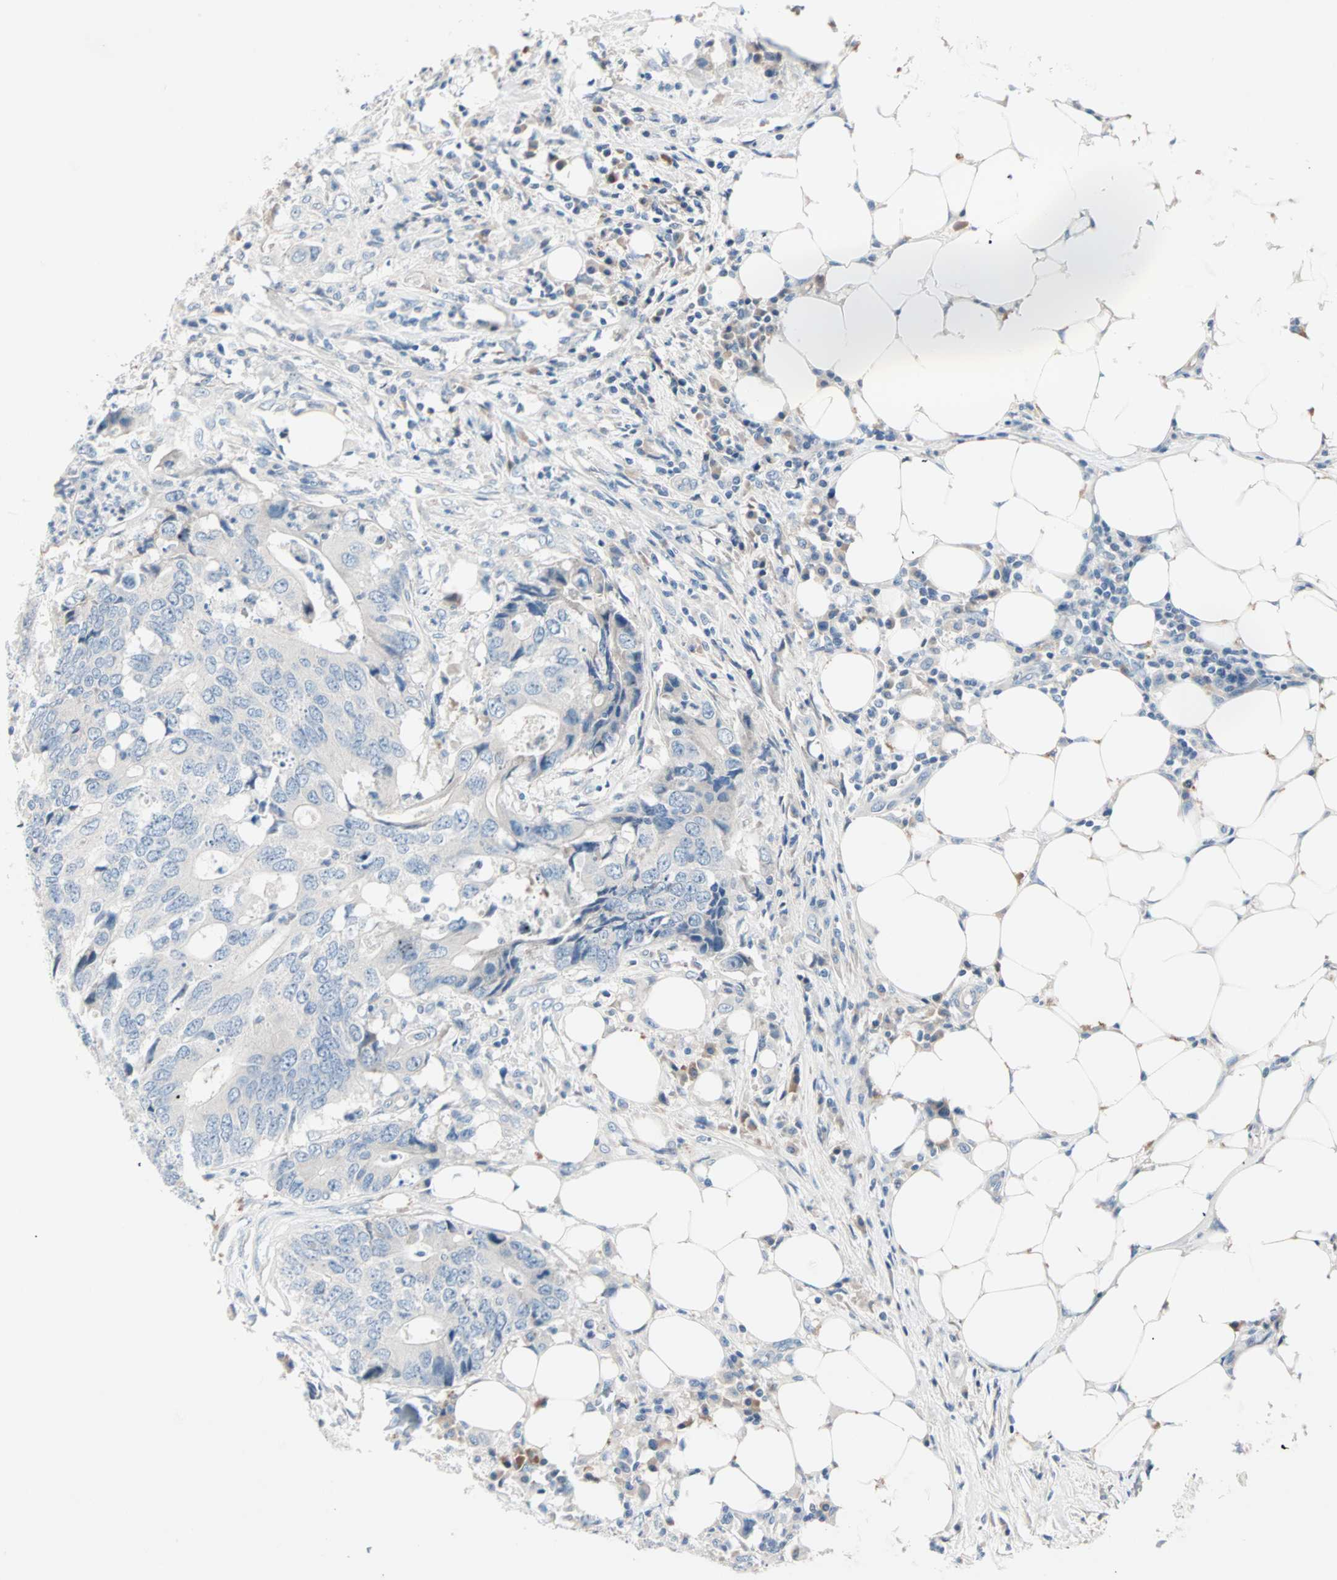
{"staining": {"intensity": "negative", "quantity": "none", "location": "none"}, "tissue": "colorectal cancer", "cell_type": "Tumor cells", "image_type": "cancer", "snomed": [{"axis": "morphology", "description": "Adenocarcinoma, NOS"}, {"axis": "topography", "description": "Colon"}], "caption": "The immunohistochemistry (IHC) histopathology image has no significant expression in tumor cells of colorectal adenocarcinoma tissue.", "gene": "NEFH", "patient": {"sex": "male", "age": 71}}